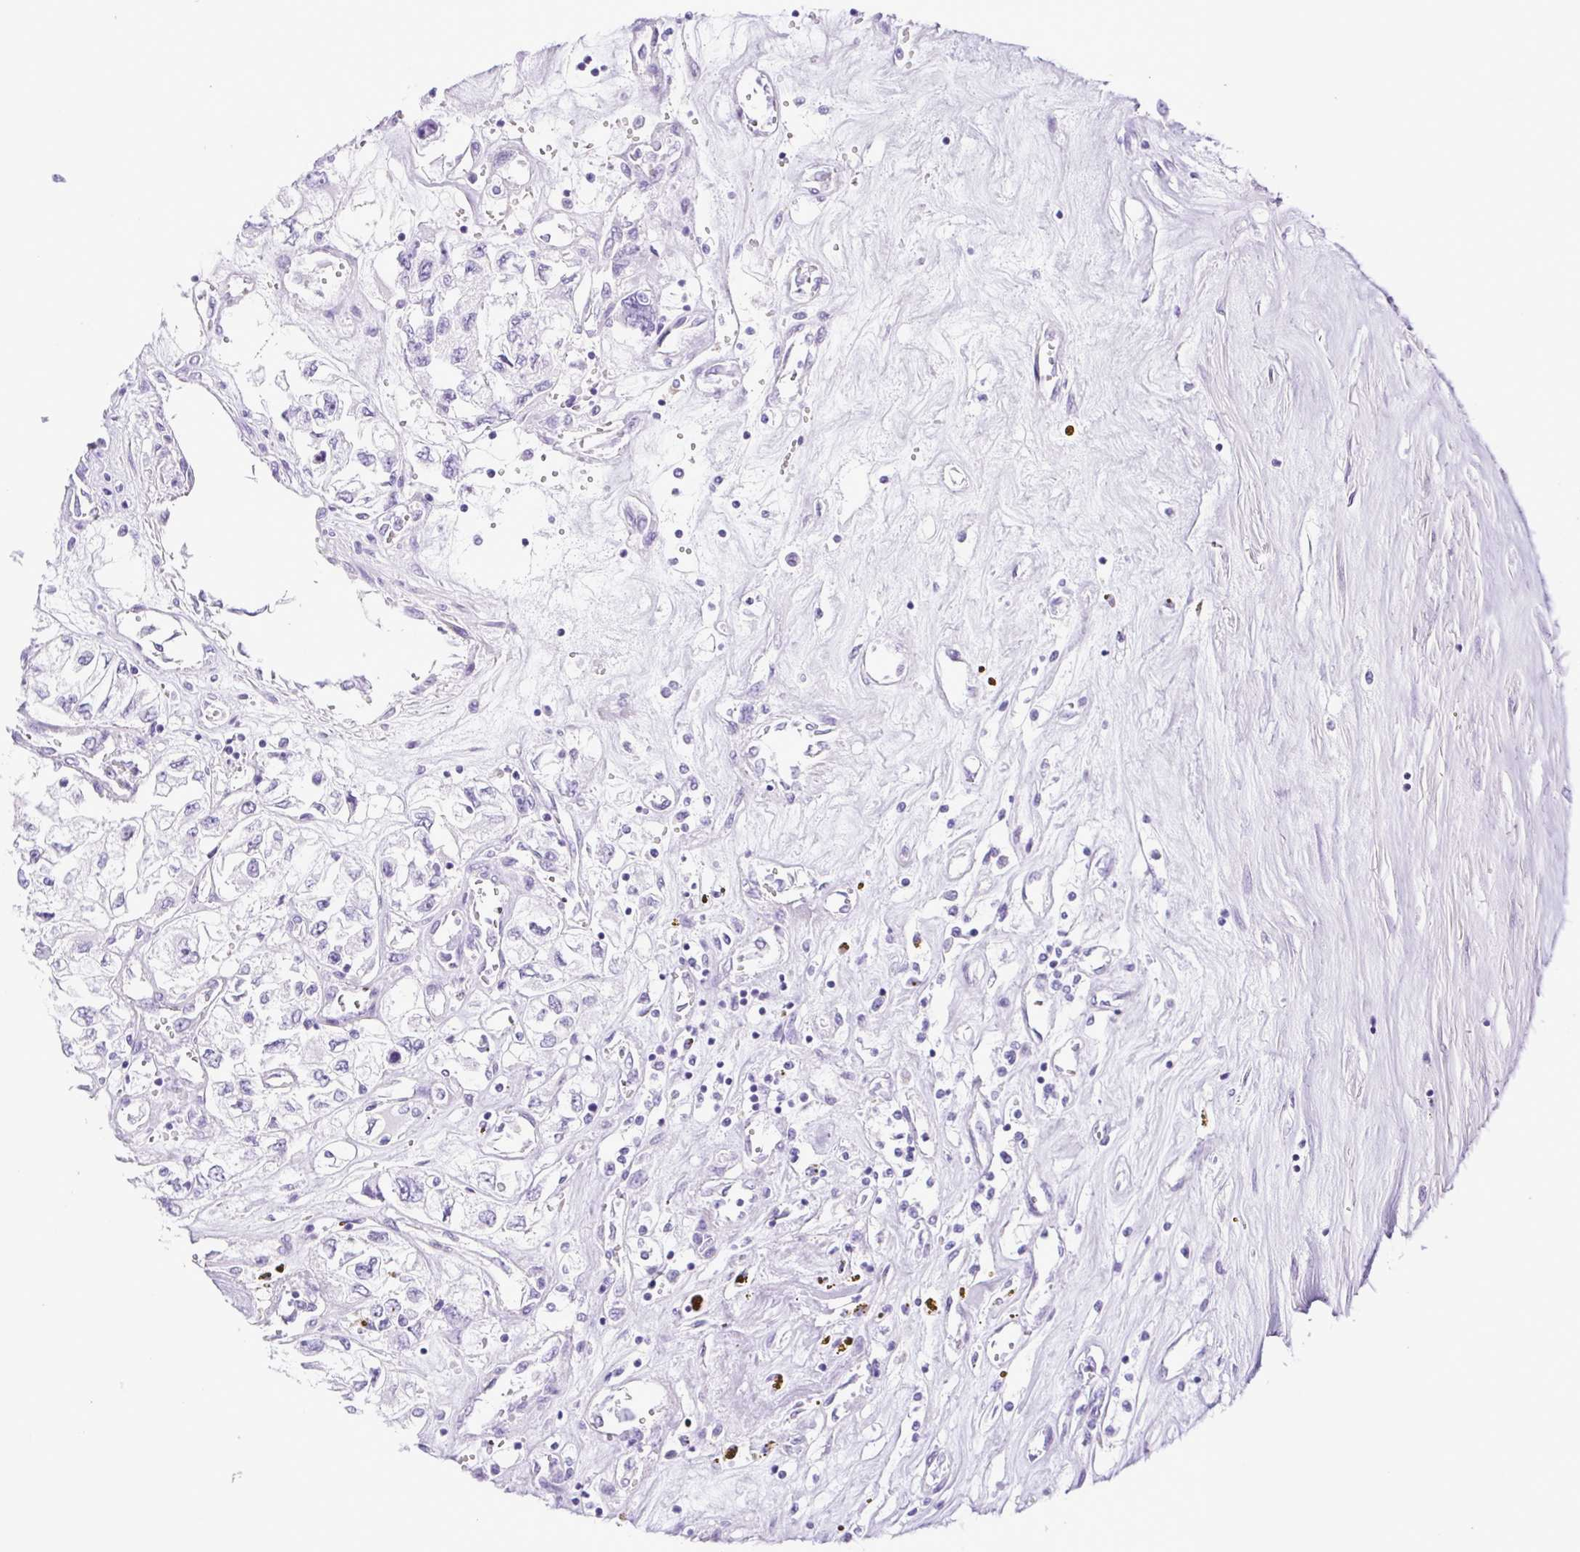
{"staining": {"intensity": "negative", "quantity": "none", "location": "none"}, "tissue": "renal cancer", "cell_type": "Tumor cells", "image_type": "cancer", "snomed": [{"axis": "morphology", "description": "Adenocarcinoma, NOS"}, {"axis": "topography", "description": "Kidney"}], "caption": "Renal cancer (adenocarcinoma) was stained to show a protein in brown. There is no significant staining in tumor cells.", "gene": "CDSN", "patient": {"sex": "female", "age": 59}}